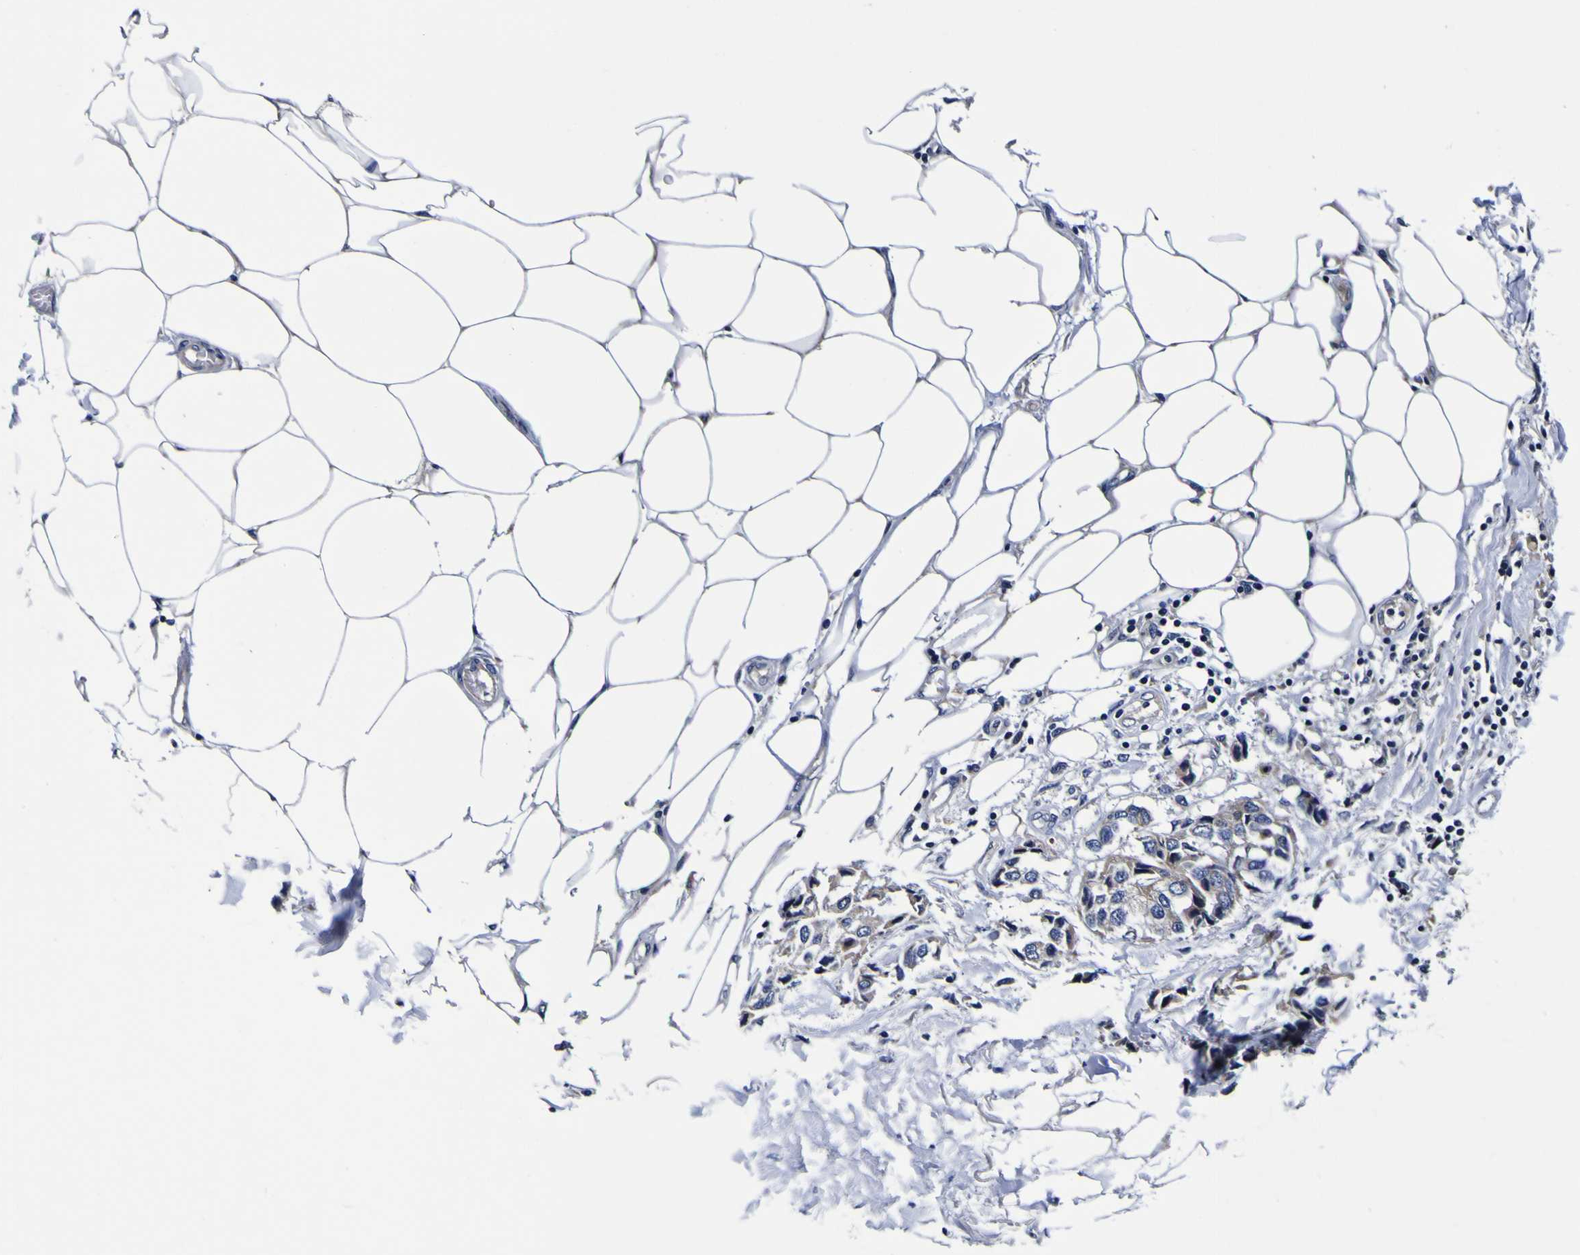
{"staining": {"intensity": "moderate", "quantity": ">75%", "location": "cytoplasmic/membranous"}, "tissue": "breast cancer", "cell_type": "Tumor cells", "image_type": "cancer", "snomed": [{"axis": "morphology", "description": "Duct carcinoma"}, {"axis": "topography", "description": "Breast"}], "caption": "Human breast cancer (invasive ductal carcinoma) stained for a protein (brown) shows moderate cytoplasmic/membranous positive positivity in about >75% of tumor cells.", "gene": "PDLIM4", "patient": {"sex": "female", "age": 80}}